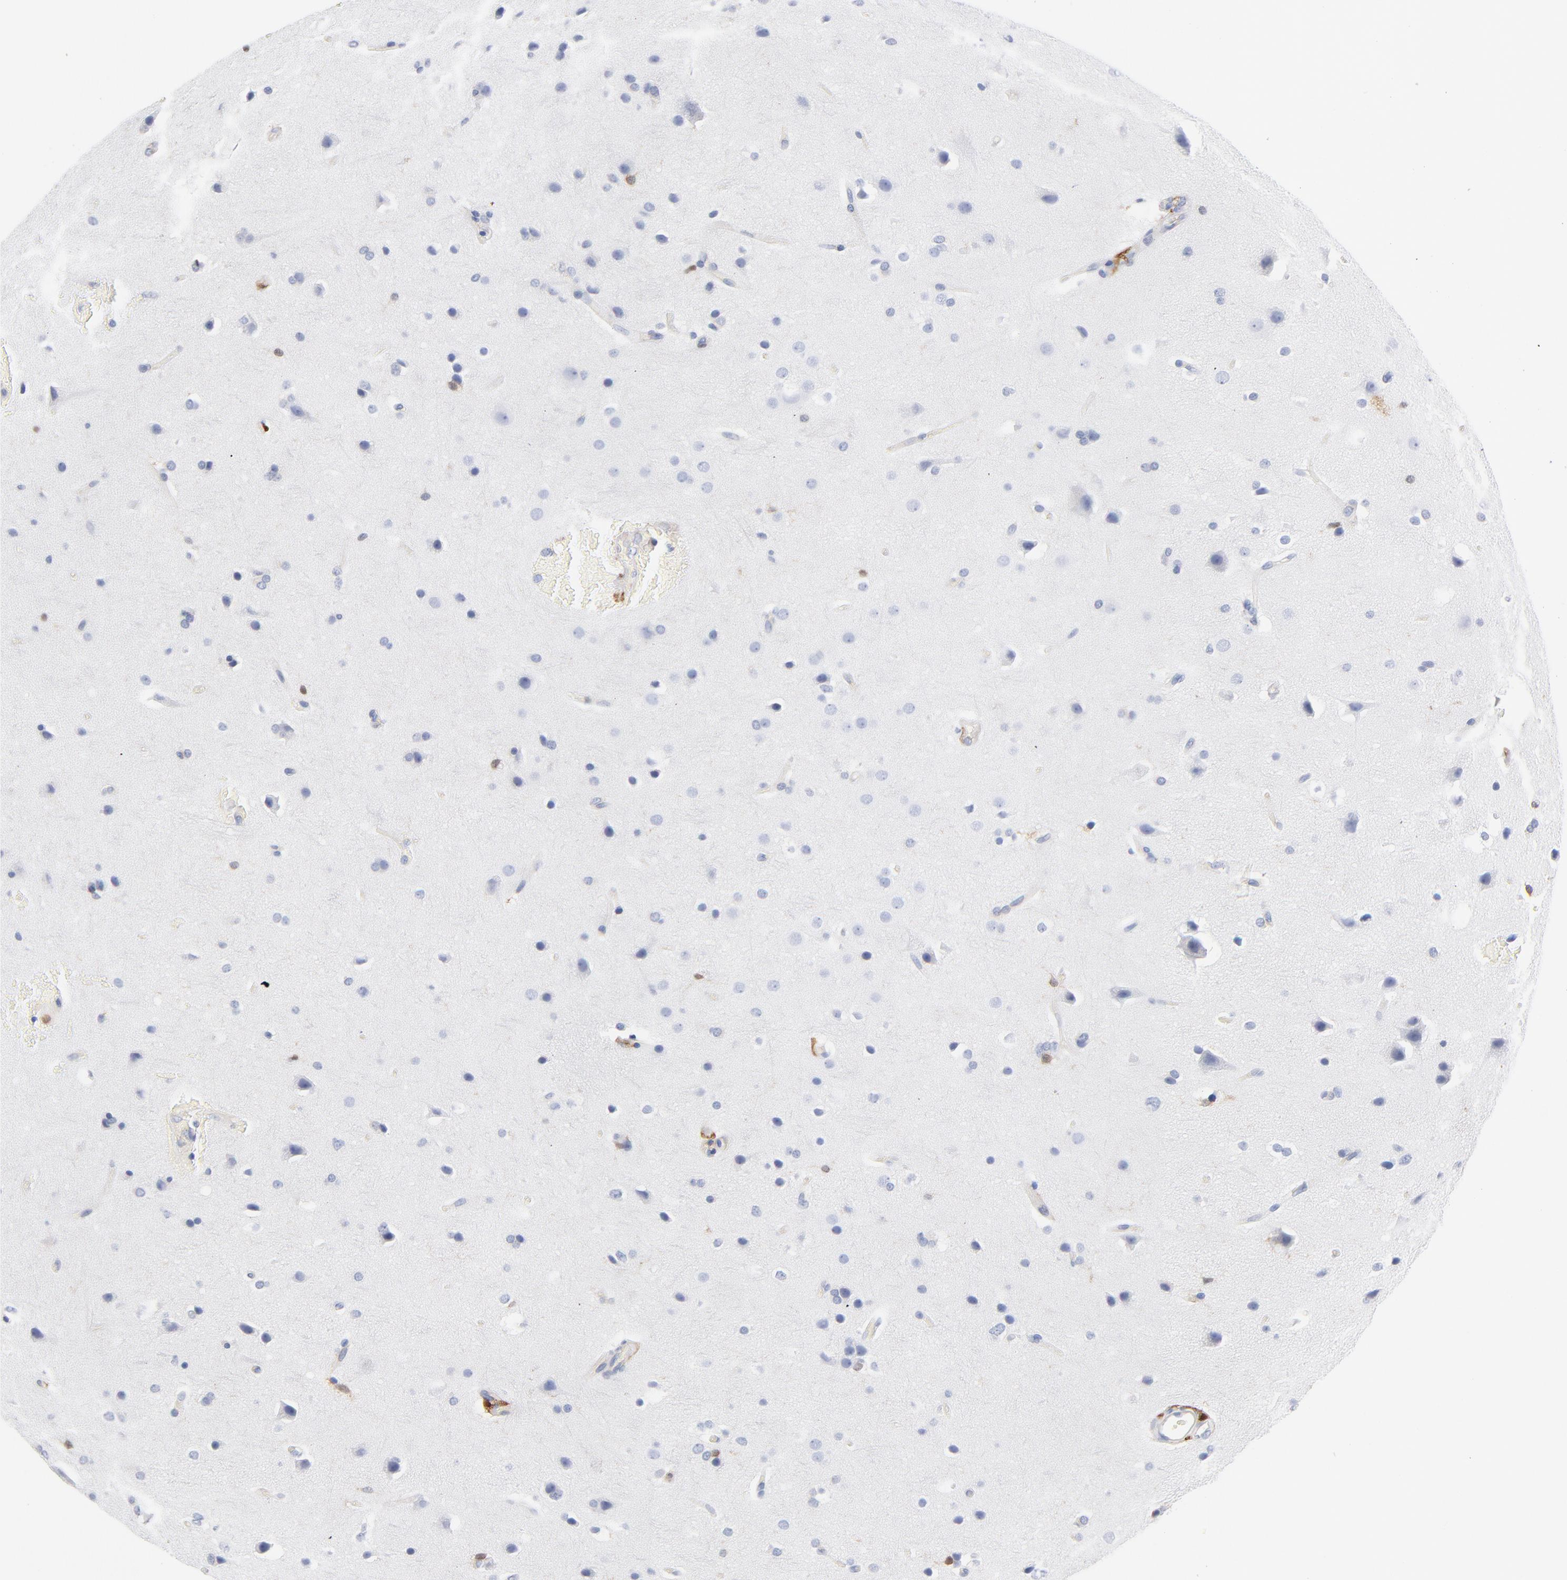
{"staining": {"intensity": "negative", "quantity": "none", "location": "none"}, "tissue": "glioma", "cell_type": "Tumor cells", "image_type": "cancer", "snomed": [{"axis": "morphology", "description": "Glioma, malignant, Low grade"}, {"axis": "topography", "description": "Cerebral cortex"}], "caption": "Immunohistochemistry histopathology image of neoplastic tissue: malignant glioma (low-grade) stained with DAB (3,3'-diaminobenzidine) reveals no significant protein staining in tumor cells. The staining was performed using DAB (3,3'-diaminobenzidine) to visualize the protein expression in brown, while the nuclei were stained in blue with hematoxylin (Magnification: 20x).", "gene": "IFIT2", "patient": {"sex": "female", "age": 47}}